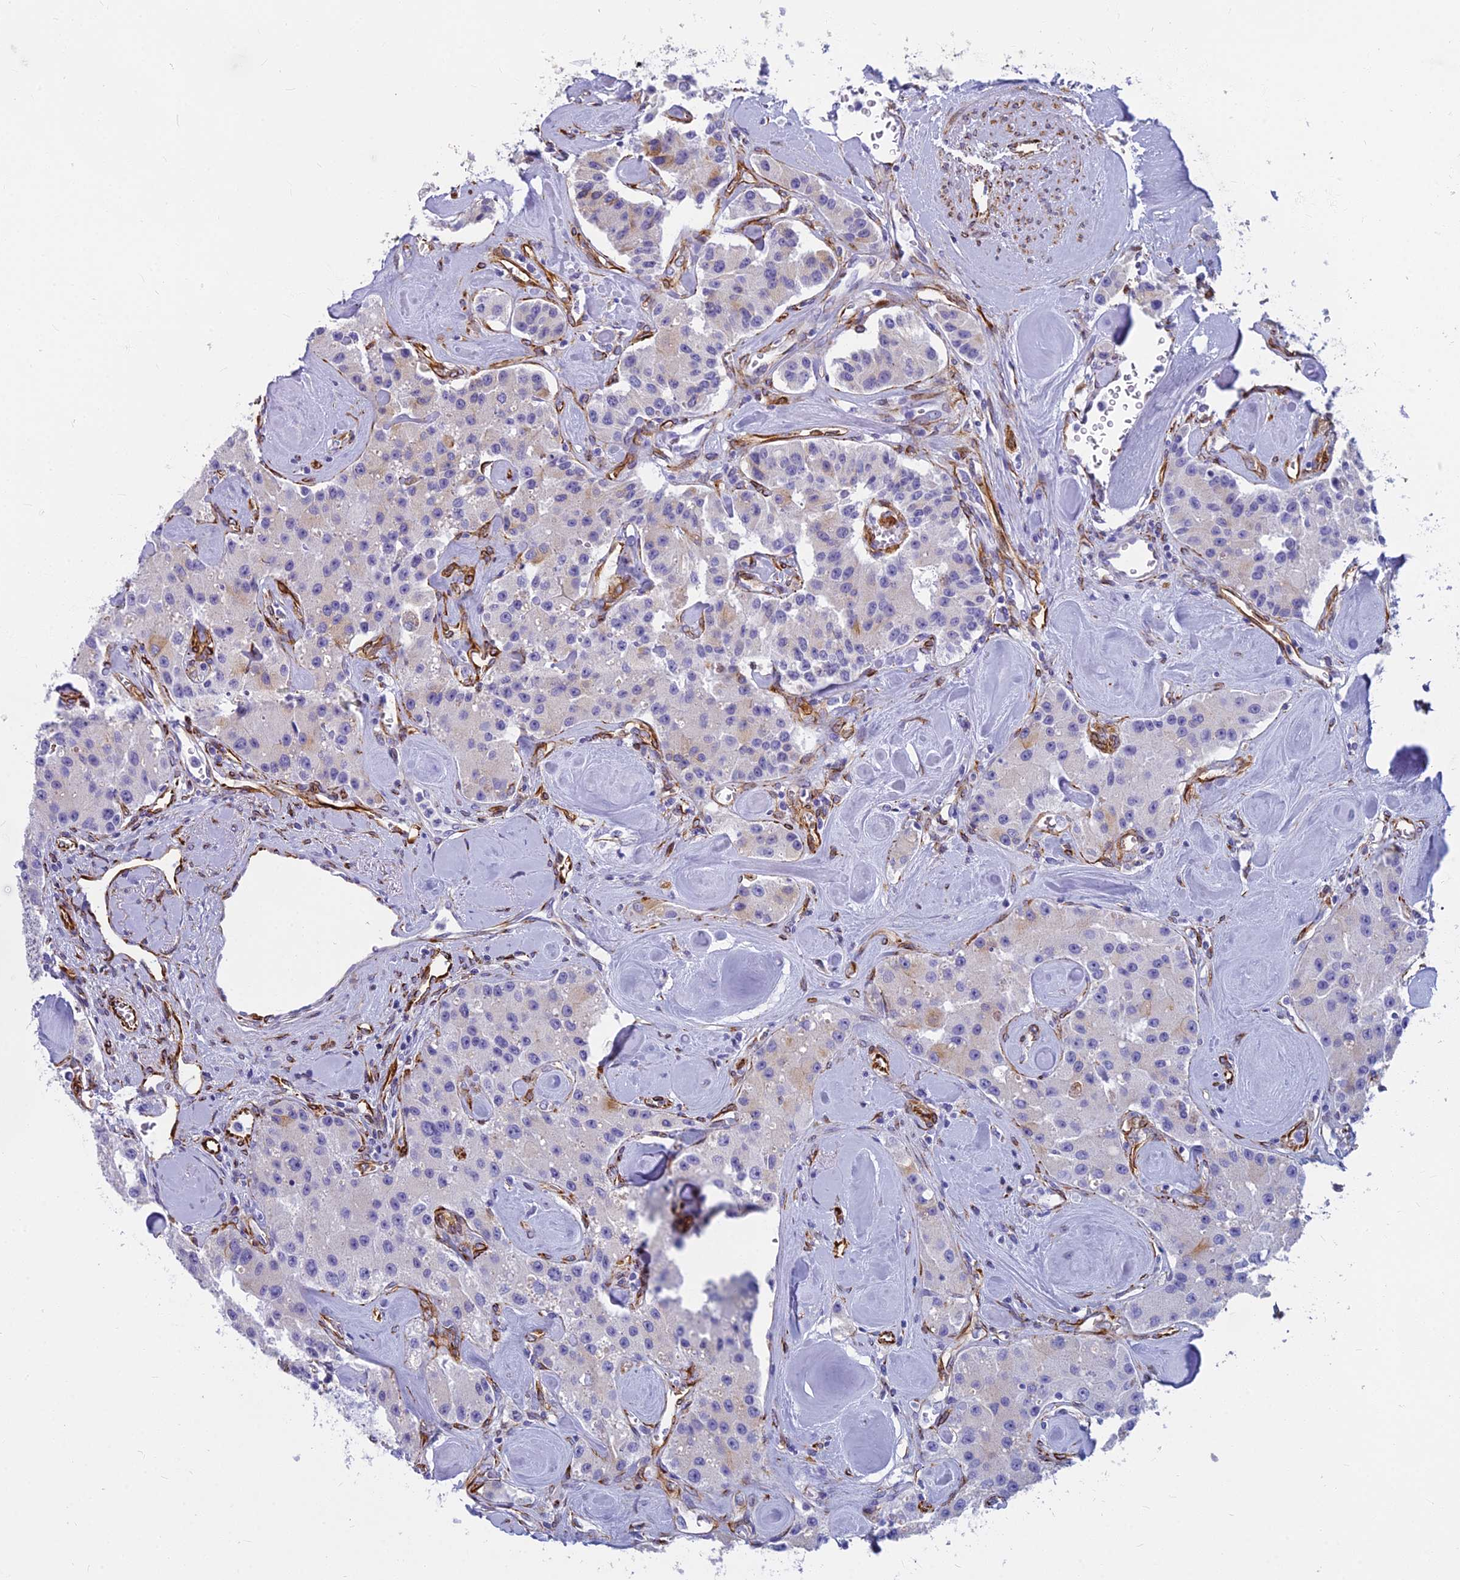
{"staining": {"intensity": "weak", "quantity": "<25%", "location": "cytoplasmic/membranous"}, "tissue": "carcinoid", "cell_type": "Tumor cells", "image_type": "cancer", "snomed": [{"axis": "morphology", "description": "Carcinoid, malignant, NOS"}, {"axis": "topography", "description": "Pancreas"}], "caption": "Carcinoid was stained to show a protein in brown. There is no significant positivity in tumor cells.", "gene": "EVI2A", "patient": {"sex": "male", "age": 41}}